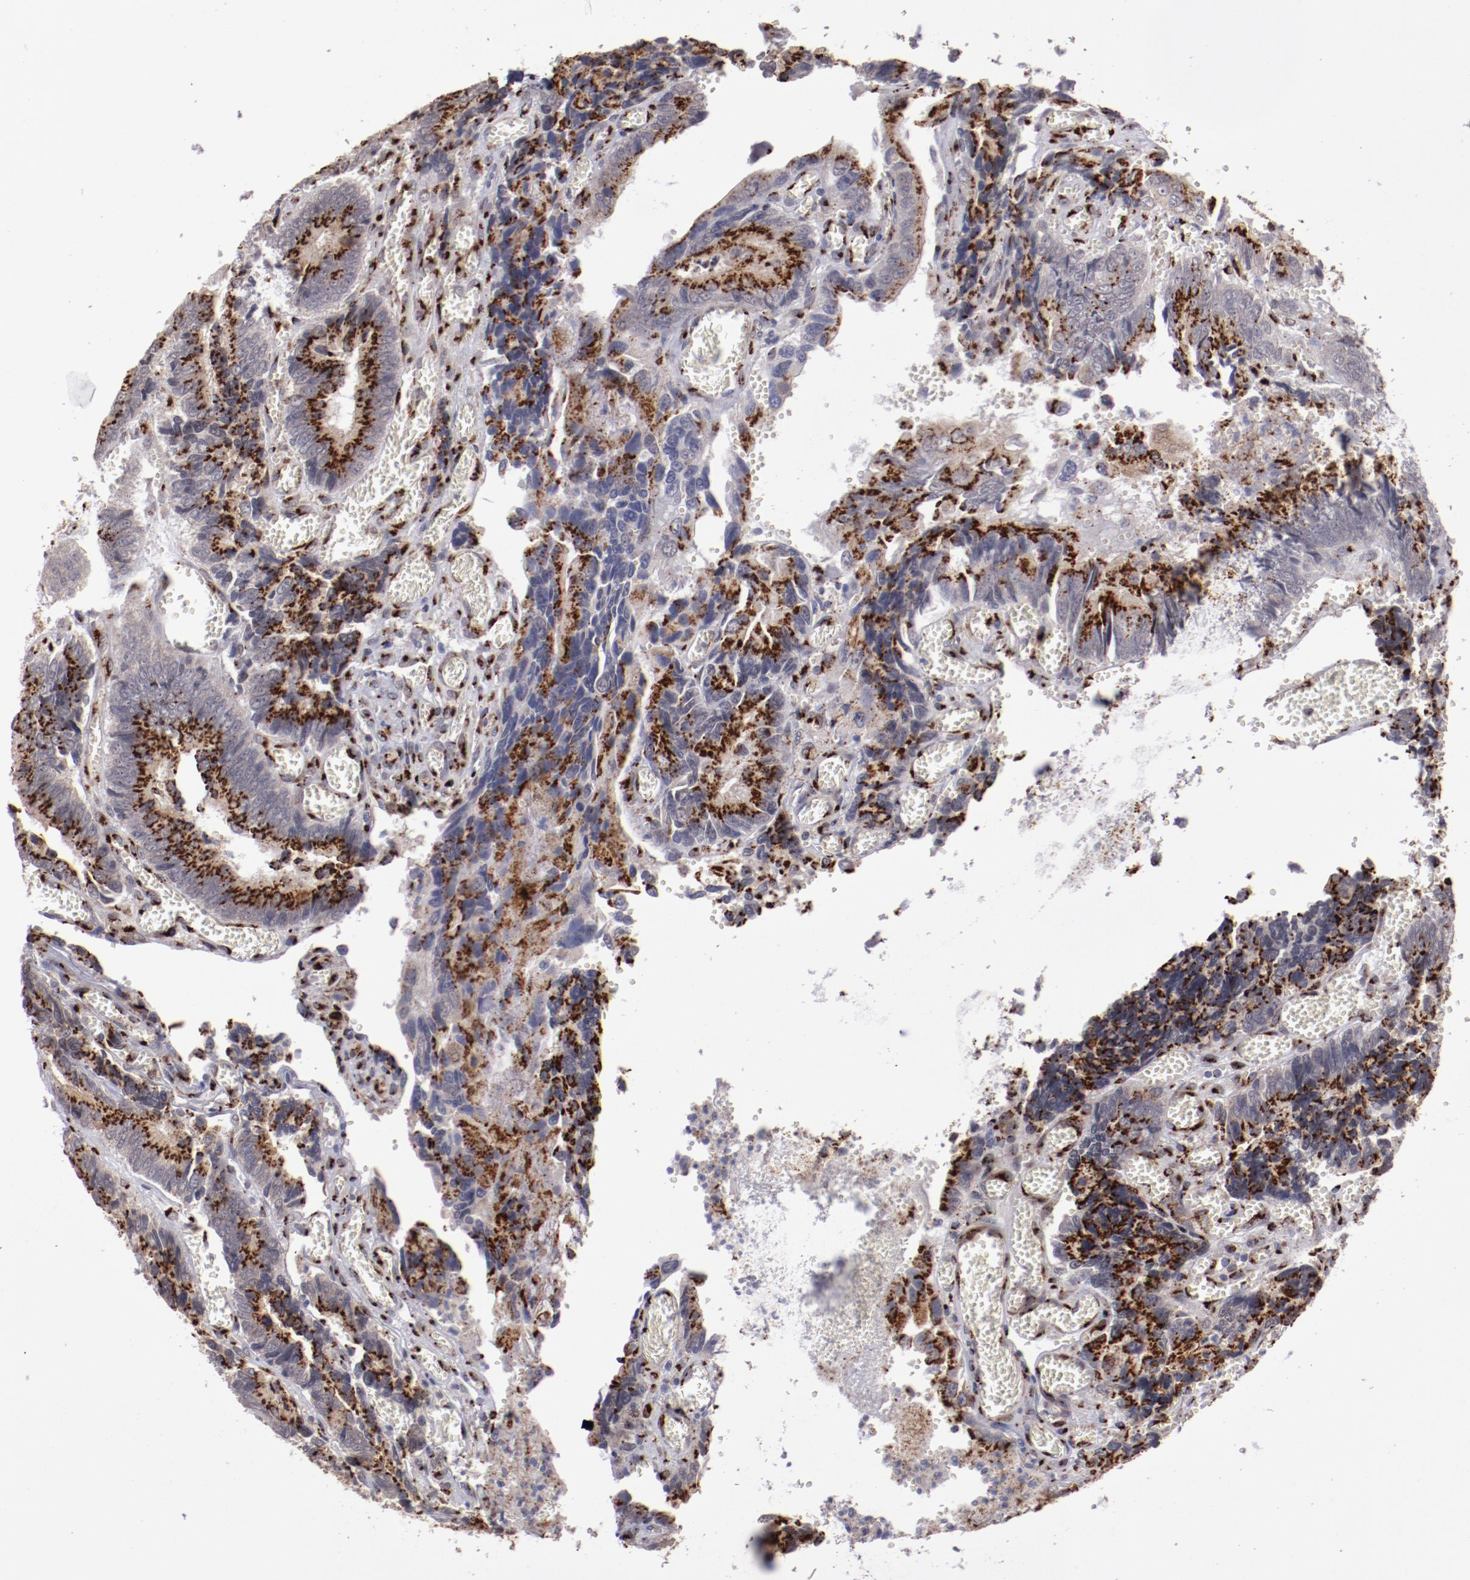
{"staining": {"intensity": "strong", "quantity": ">75%", "location": "cytoplasmic/membranous"}, "tissue": "colorectal cancer", "cell_type": "Tumor cells", "image_type": "cancer", "snomed": [{"axis": "morphology", "description": "Adenocarcinoma, NOS"}, {"axis": "topography", "description": "Colon"}], "caption": "The image shows a brown stain indicating the presence of a protein in the cytoplasmic/membranous of tumor cells in colorectal cancer (adenocarcinoma).", "gene": "GOLIM4", "patient": {"sex": "male", "age": 72}}